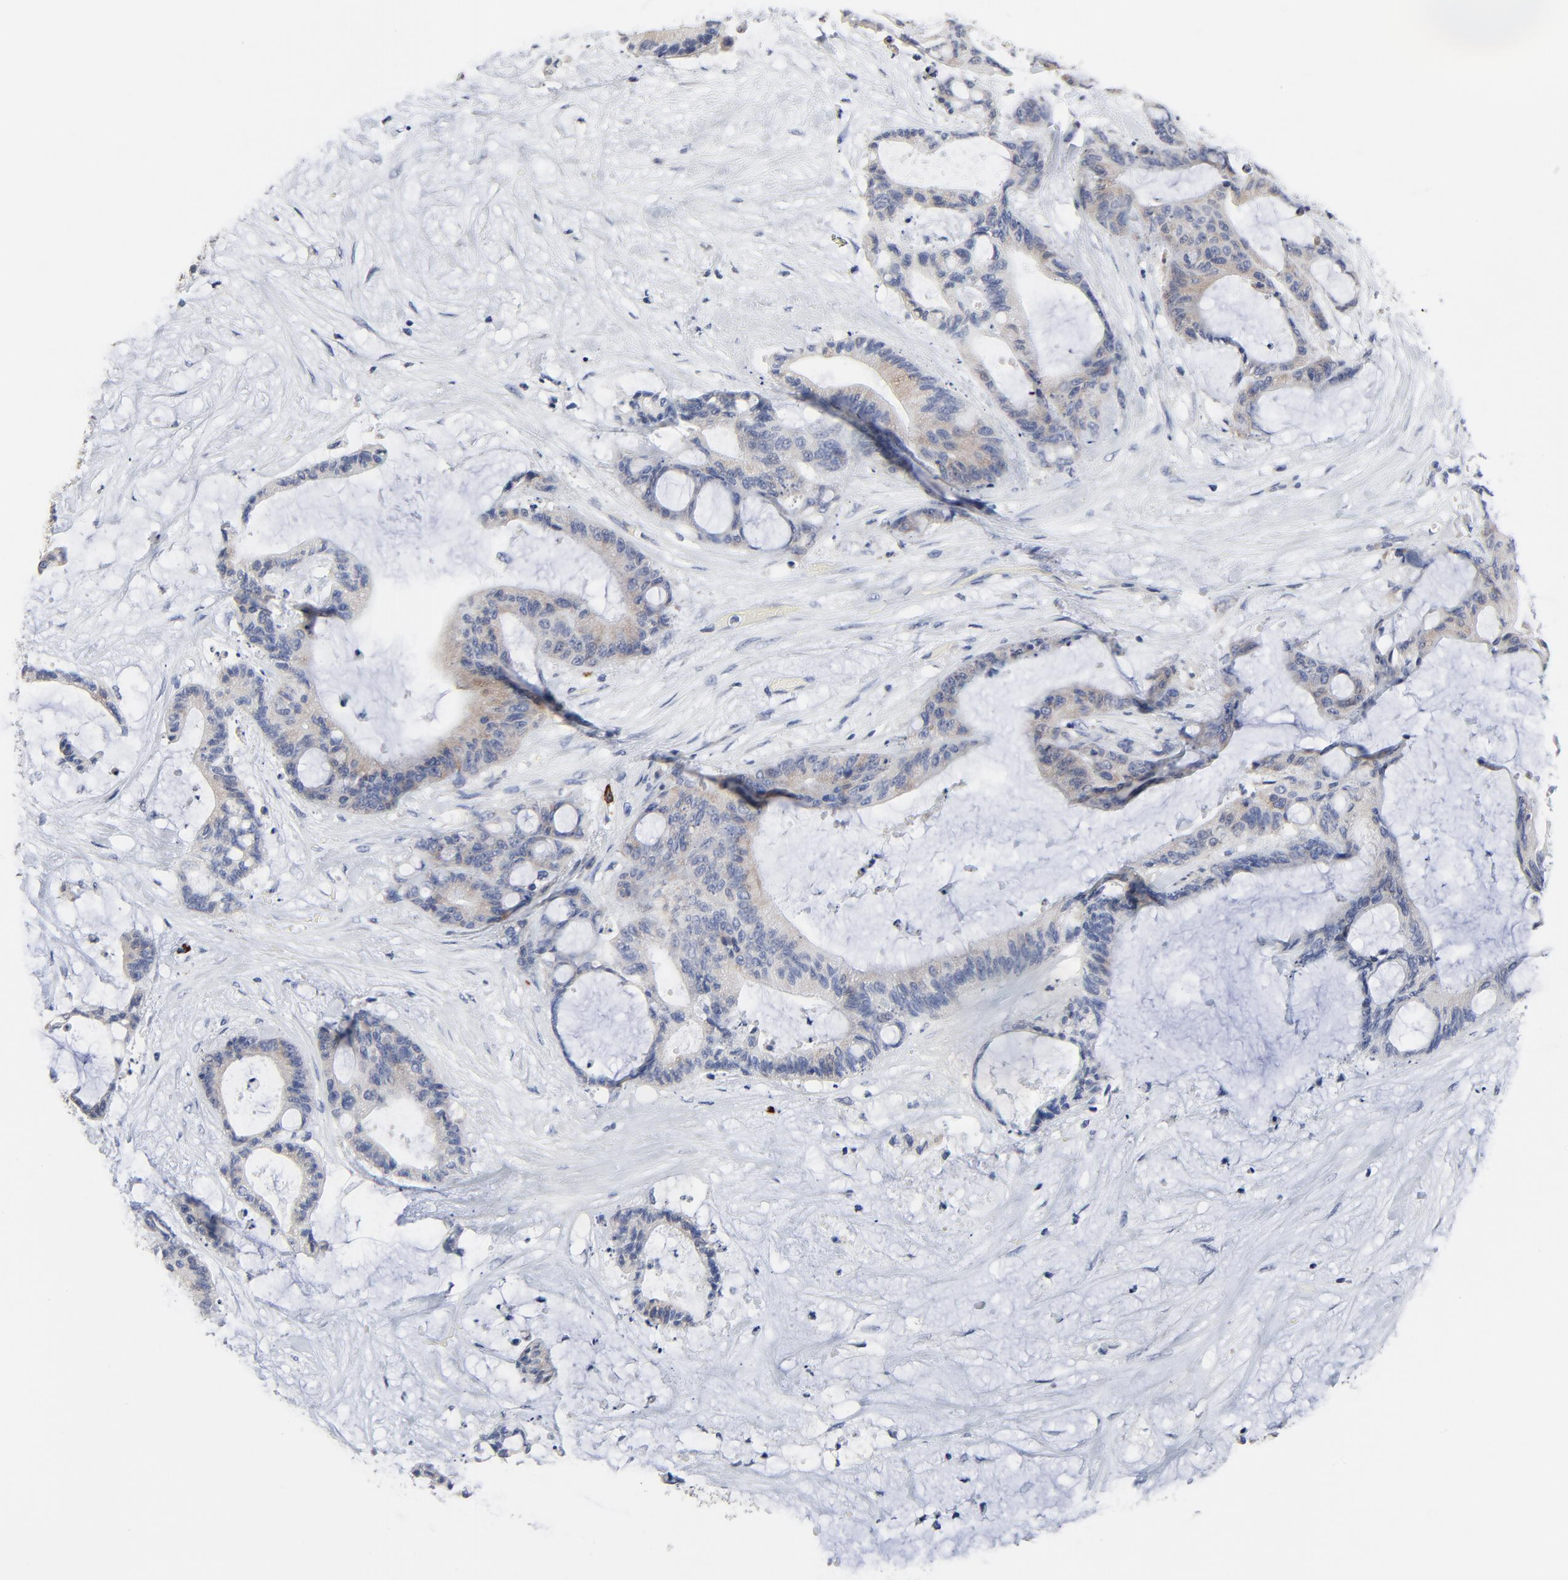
{"staining": {"intensity": "weak", "quantity": "25%-75%", "location": "cytoplasmic/membranous"}, "tissue": "liver cancer", "cell_type": "Tumor cells", "image_type": "cancer", "snomed": [{"axis": "morphology", "description": "Cholangiocarcinoma"}, {"axis": "topography", "description": "Liver"}], "caption": "This micrograph exhibits IHC staining of human cholangiocarcinoma (liver), with low weak cytoplasmic/membranous positivity in about 25%-75% of tumor cells.", "gene": "FBXL5", "patient": {"sex": "female", "age": 73}}